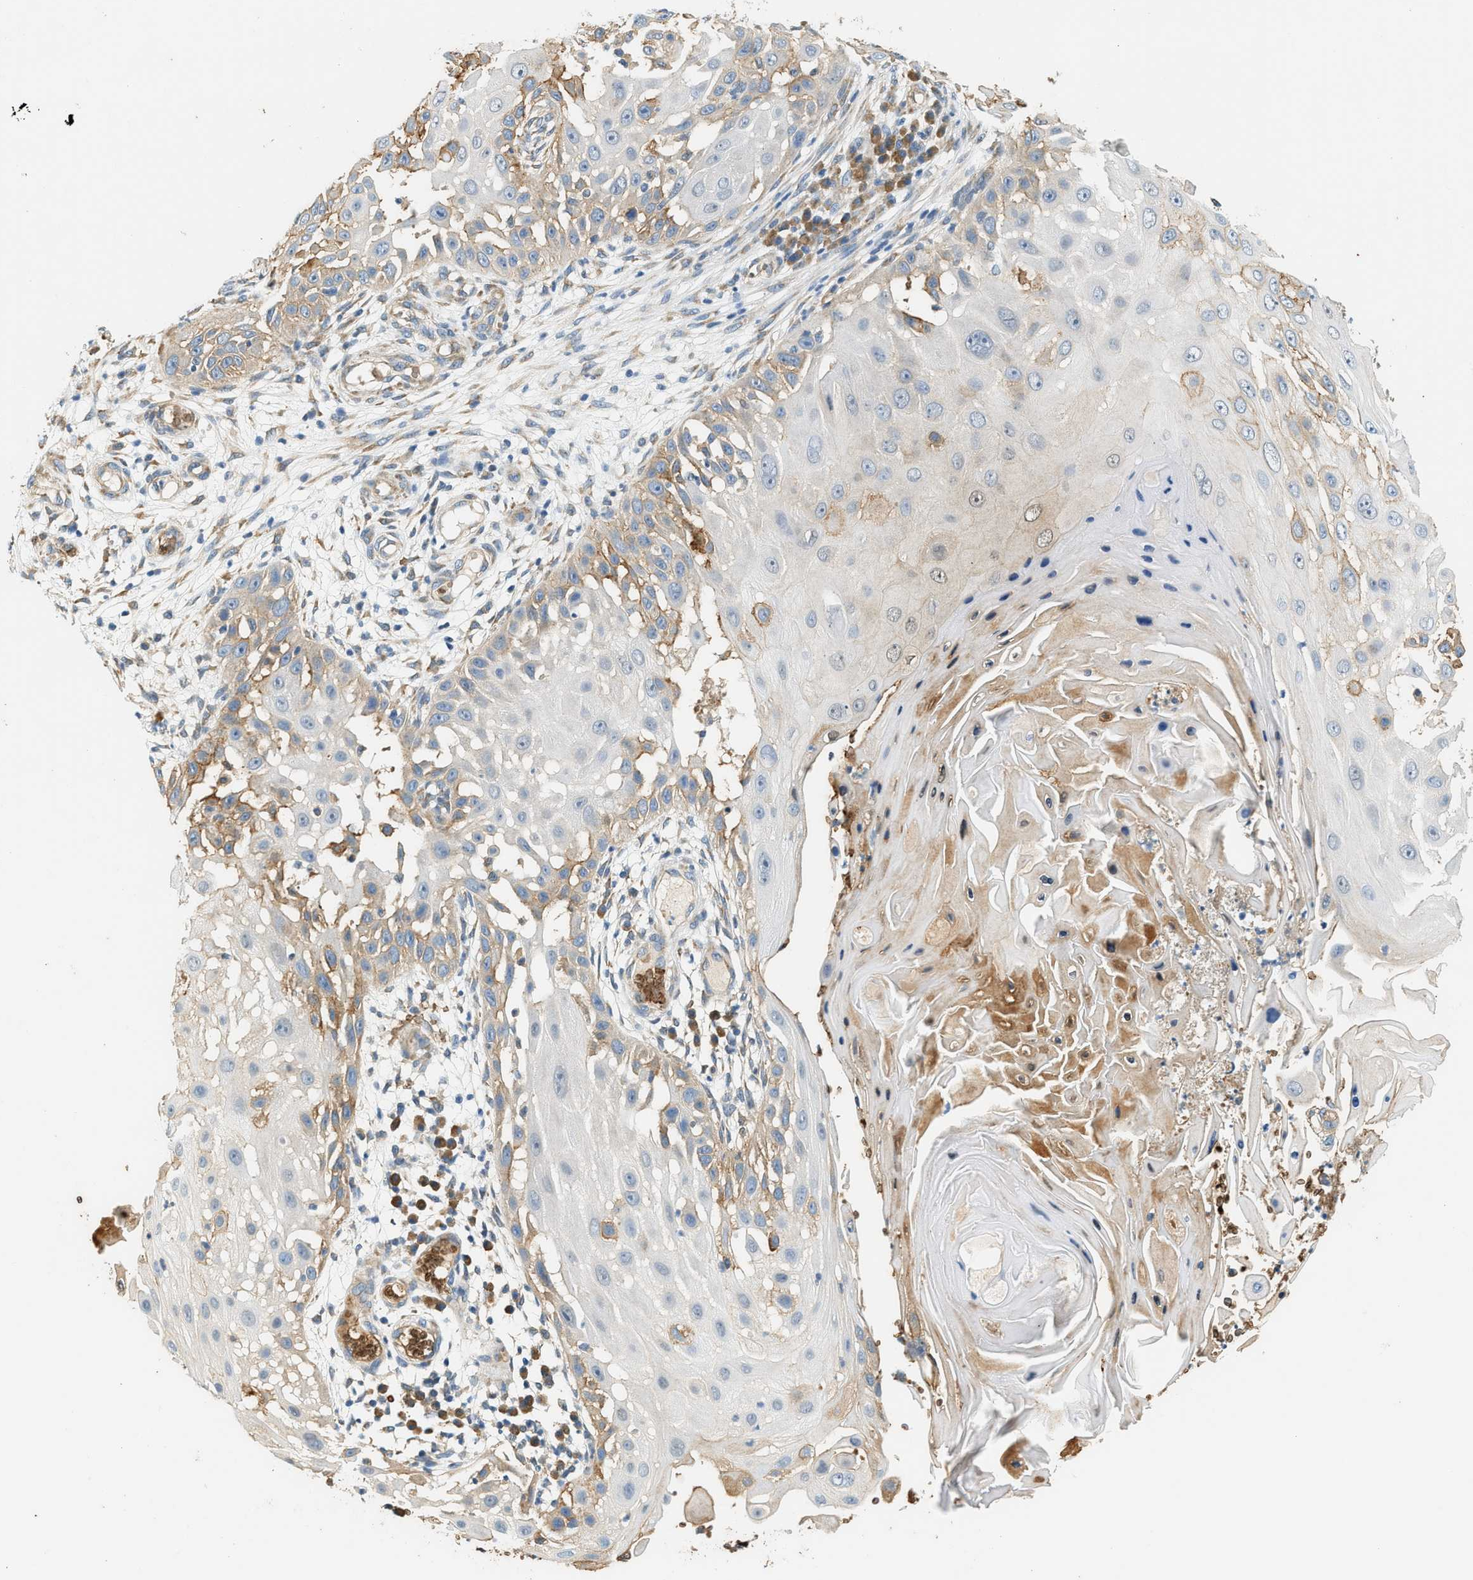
{"staining": {"intensity": "moderate", "quantity": "<25%", "location": "cytoplasmic/membranous"}, "tissue": "skin cancer", "cell_type": "Tumor cells", "image_type": "cancer", "snomed": [{"axis": "morphology", "description": "Squamous cell carcinoma, NOS"}, {"axis": "topography", "description": "Skin"}], "caption": "This photomicrograph shows skin squamous cell carcinoma stained with immunohistochemistry to label a protein in brown. The cytoplasmic/membranous of tumor cells show moderate positivity for the protein. Nuclei are counter-stained blue.", "gene": "CYTH2", "patient": {"sex": "female", "age": 44}}